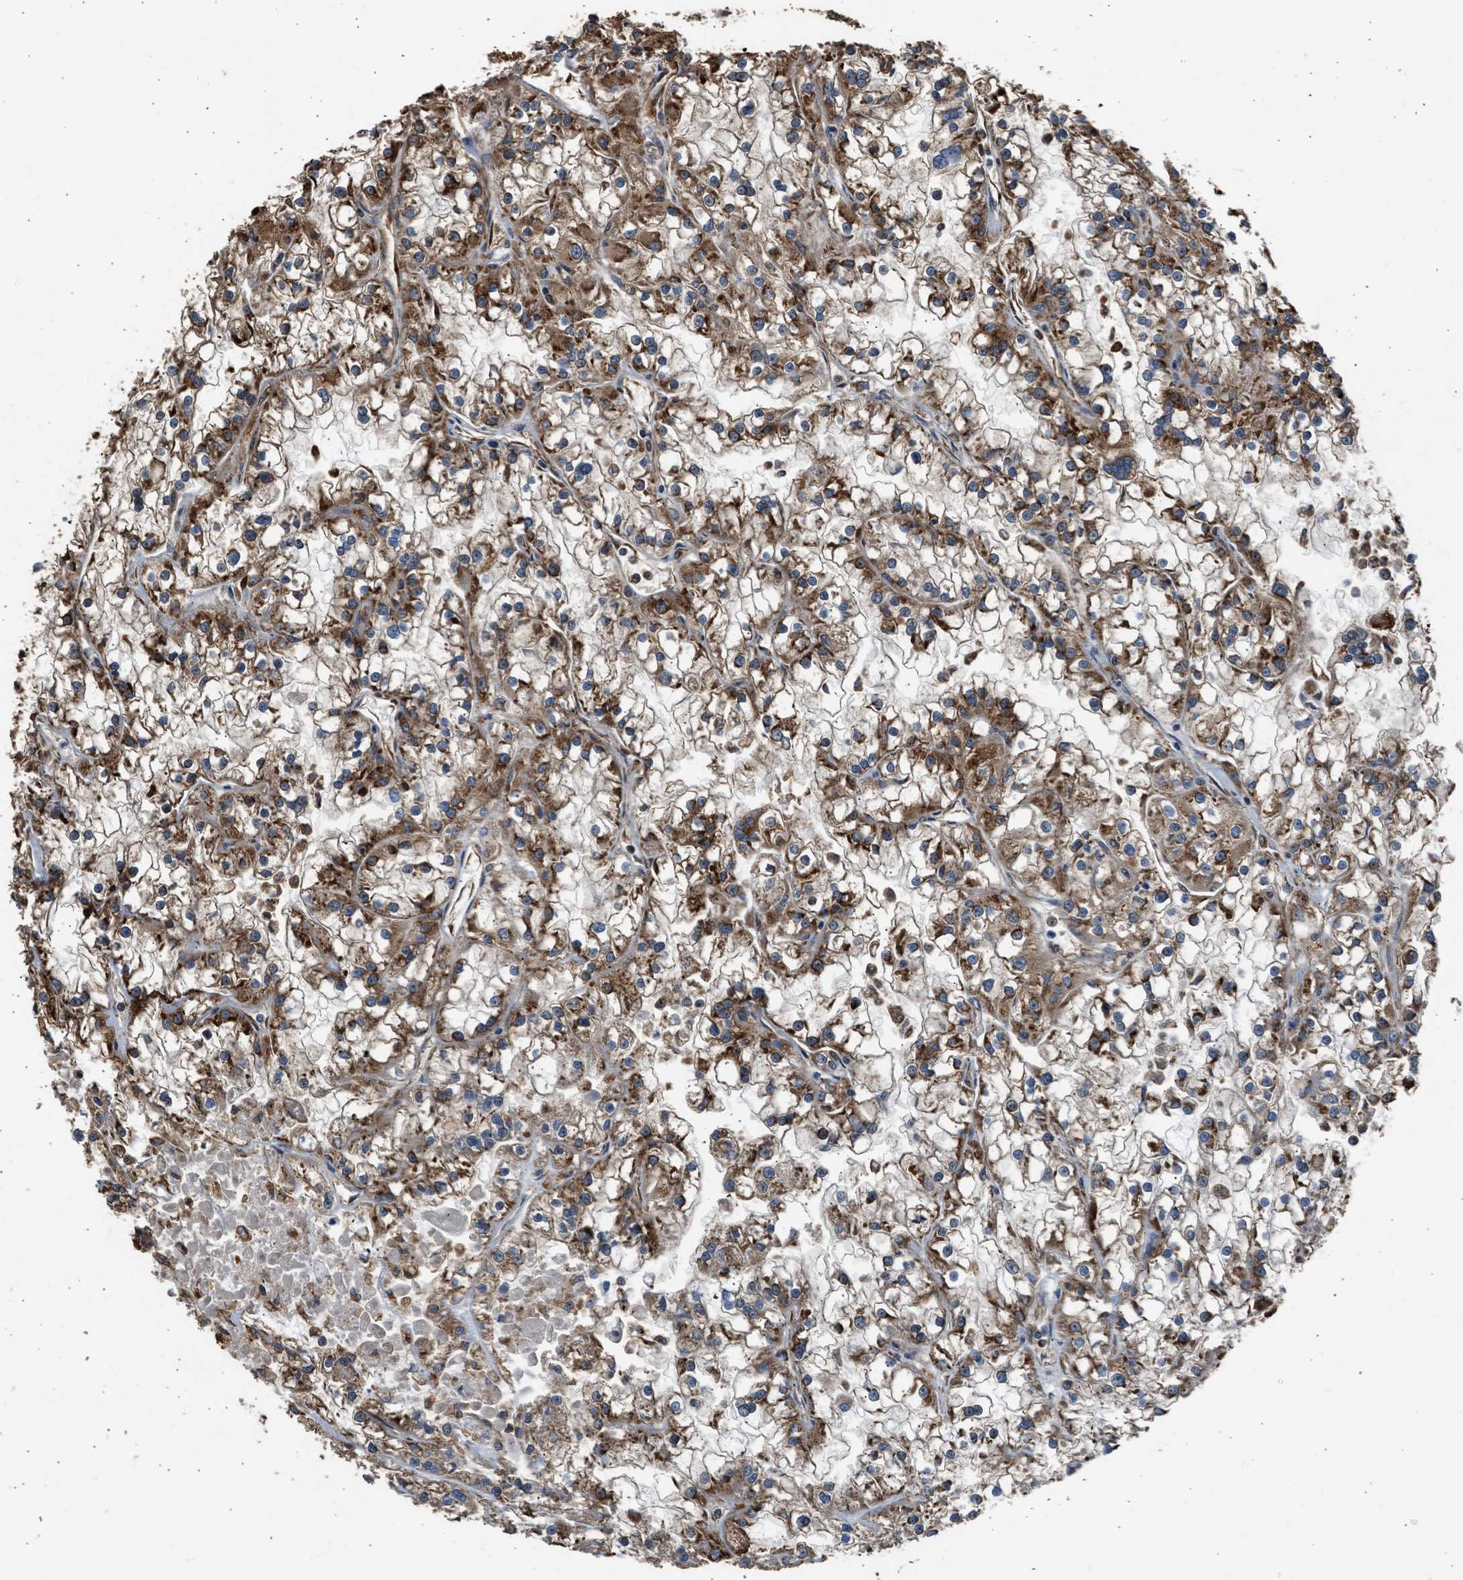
{"staining": {"intensity": "strong", "quantity": ">75%", "location": "cytoplasmic/membranous"}, "tissue": "renal cancer", "cell_type": "Tumor cells", "image_type": "cancer", "snomed": [{"axis": "morphology", "description": "Adenocarcinoma, NOS"}, {"axis": "topography", "description": "Kidney"}], "caption": "Brown immunohistochemical staining in renal adenocarcinoma demonstrates strong cytoplasmic/membranous positivity in about >75% of tumor cells.", "gene": "SLC36A4", "patient": {"sex": "female", "age": 52}}